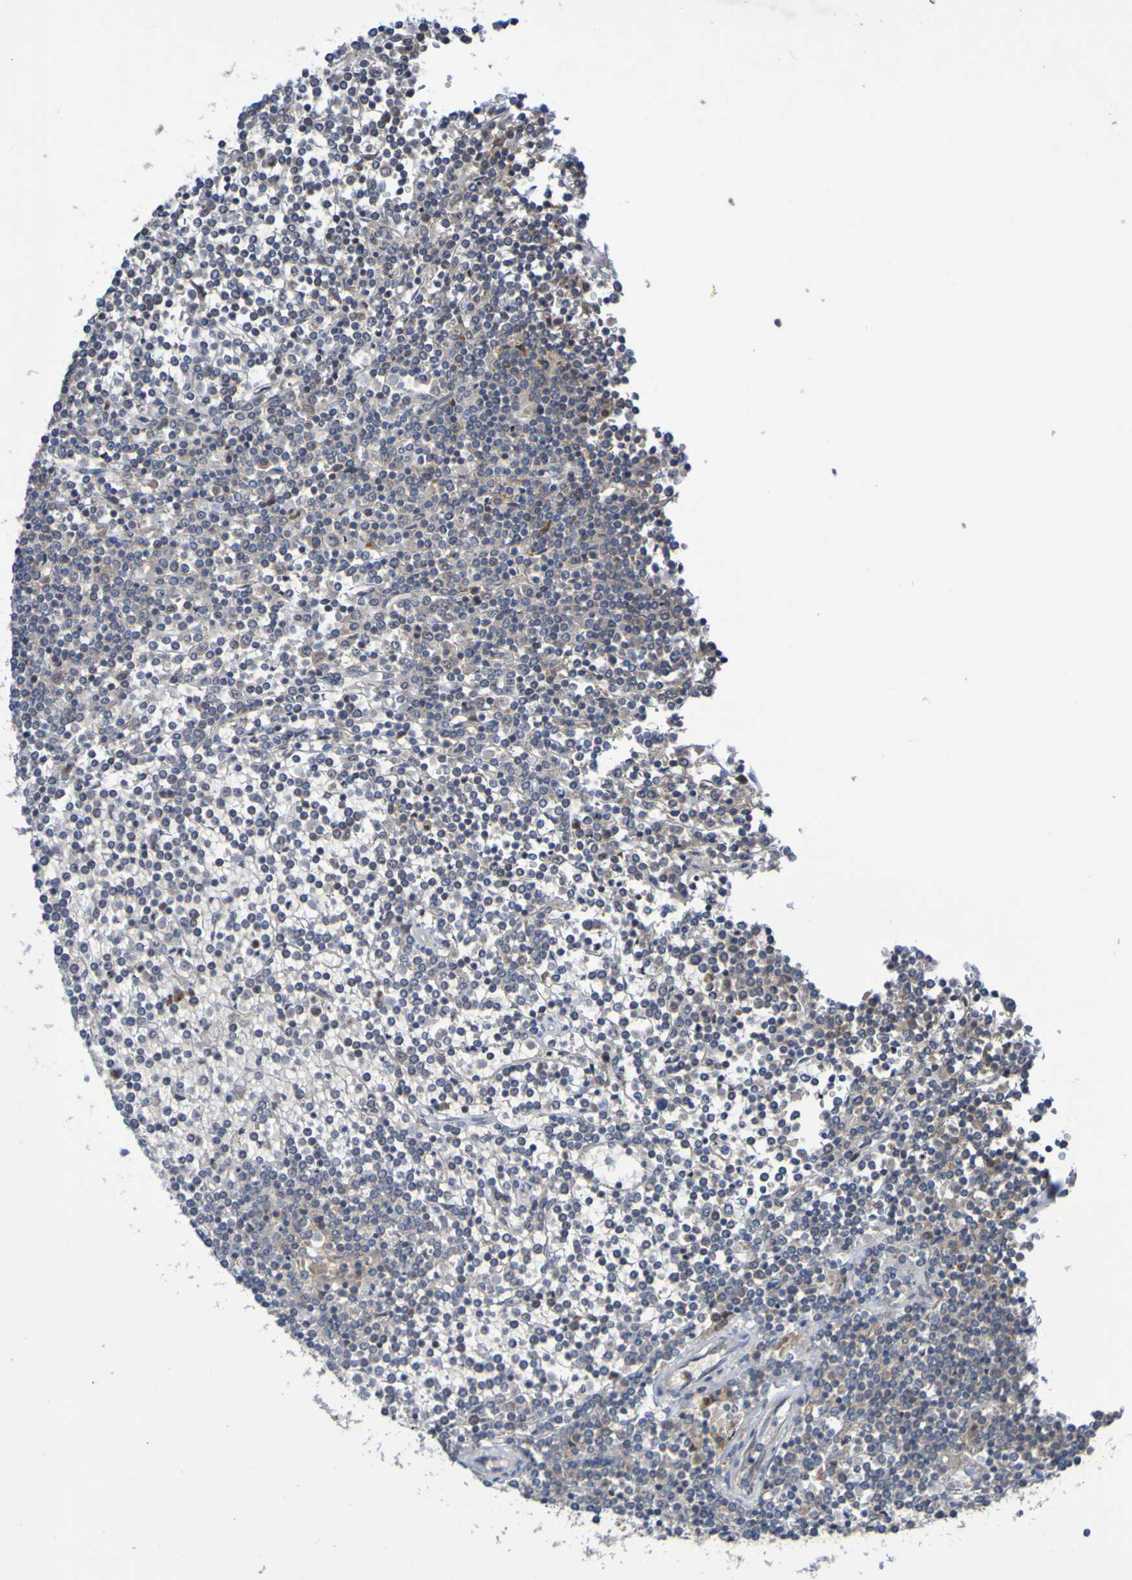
{"staining": {"intensity": "weak", "quantity": "<25%", "location": "cytoplasmic/membranous"}, "tissue": "lymphoma", "cell_type": "Tumor cells", "image_type": "cancer", "snomed": [{"axis": "morphology", "description": "Malignant lymphoma, non-Hodgkin's type, Low grade"}, {"axis": "topography", "description": "Spleen"}], "caption": "Immunohistochemistry histopathology image of malignant lymphoma, non-Hodgkin's type (low-grade) stained for a protein (brown), which reveals no positivity in tumor cells.", "gene": "SDK1", "patient": {"sex": "female", "age": 19}}